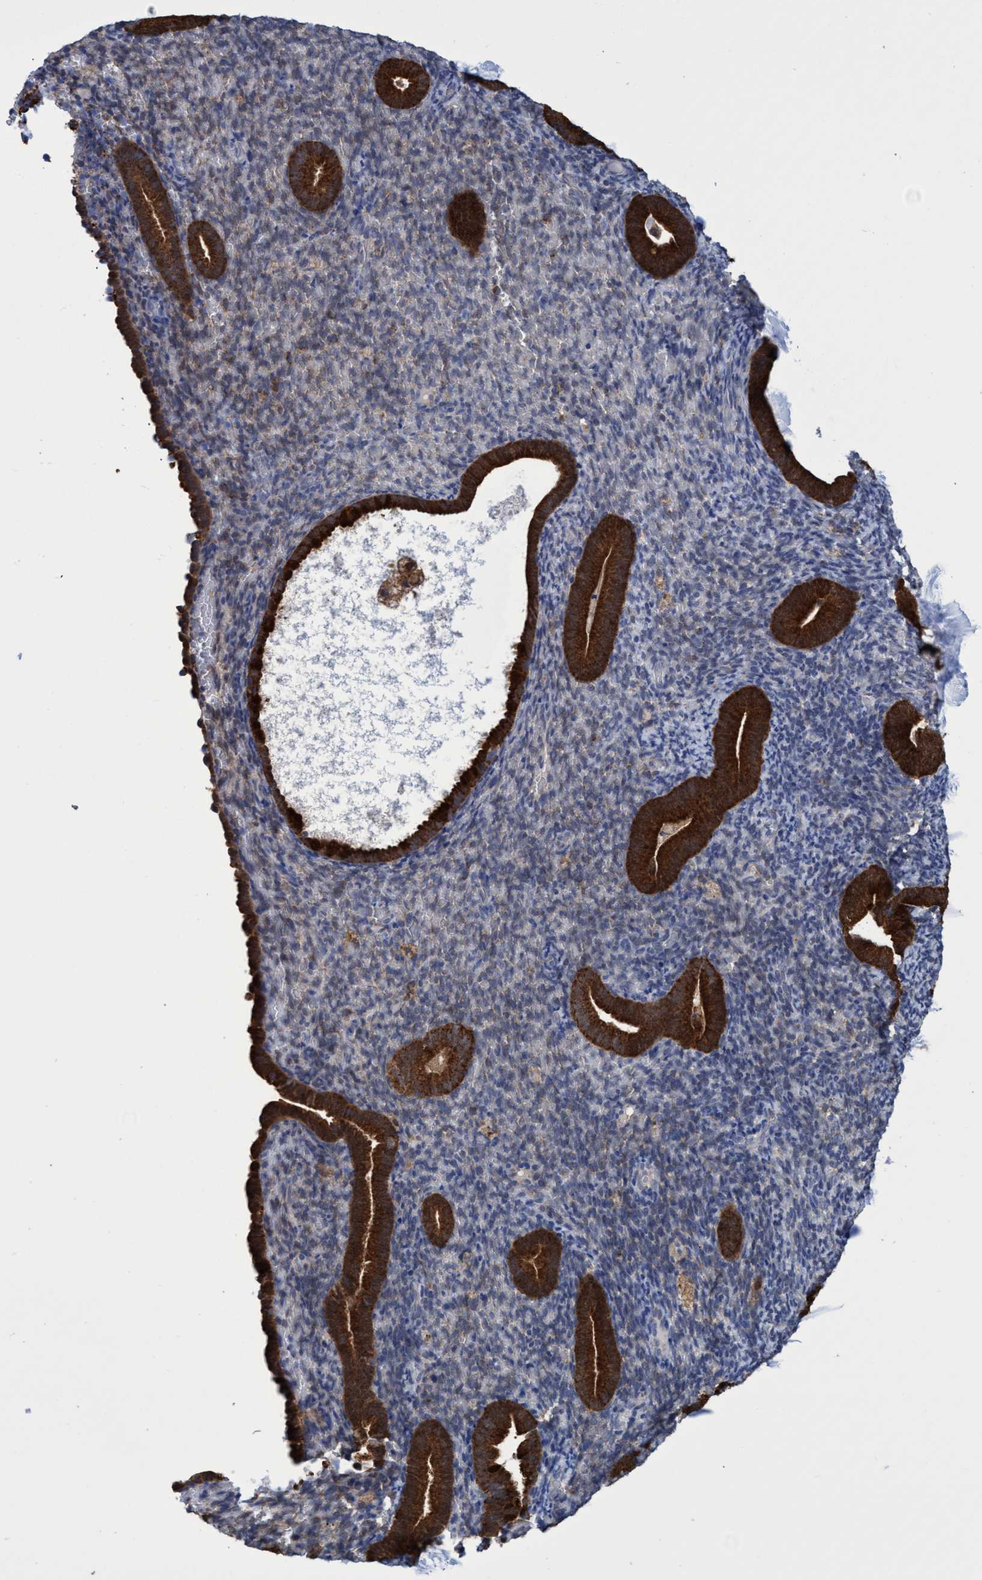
{"staining": {"intensity": "negative", "quantity": "none", "location": "none"}, "tissue": "endometrium", "cell_type": "Cells in endometrial stroma", "image_type": "normal", "snomed": [{"axis": "morphology", "description": "Normal tissue, NOS"}, {"axis": "topography", "description": "Endometrium"}], "caption": "Immunohistochemical staining of benign human endometrium reveals no significant expression in cells in endometrial stroma. The staining is performed using DAB (3,3'-diaminobenzidine) brown chromogen with nuclei counter-stained in using hematoxylin.", "gene": "CRYZ", "patient": {"sex": "female", "age": 51}}